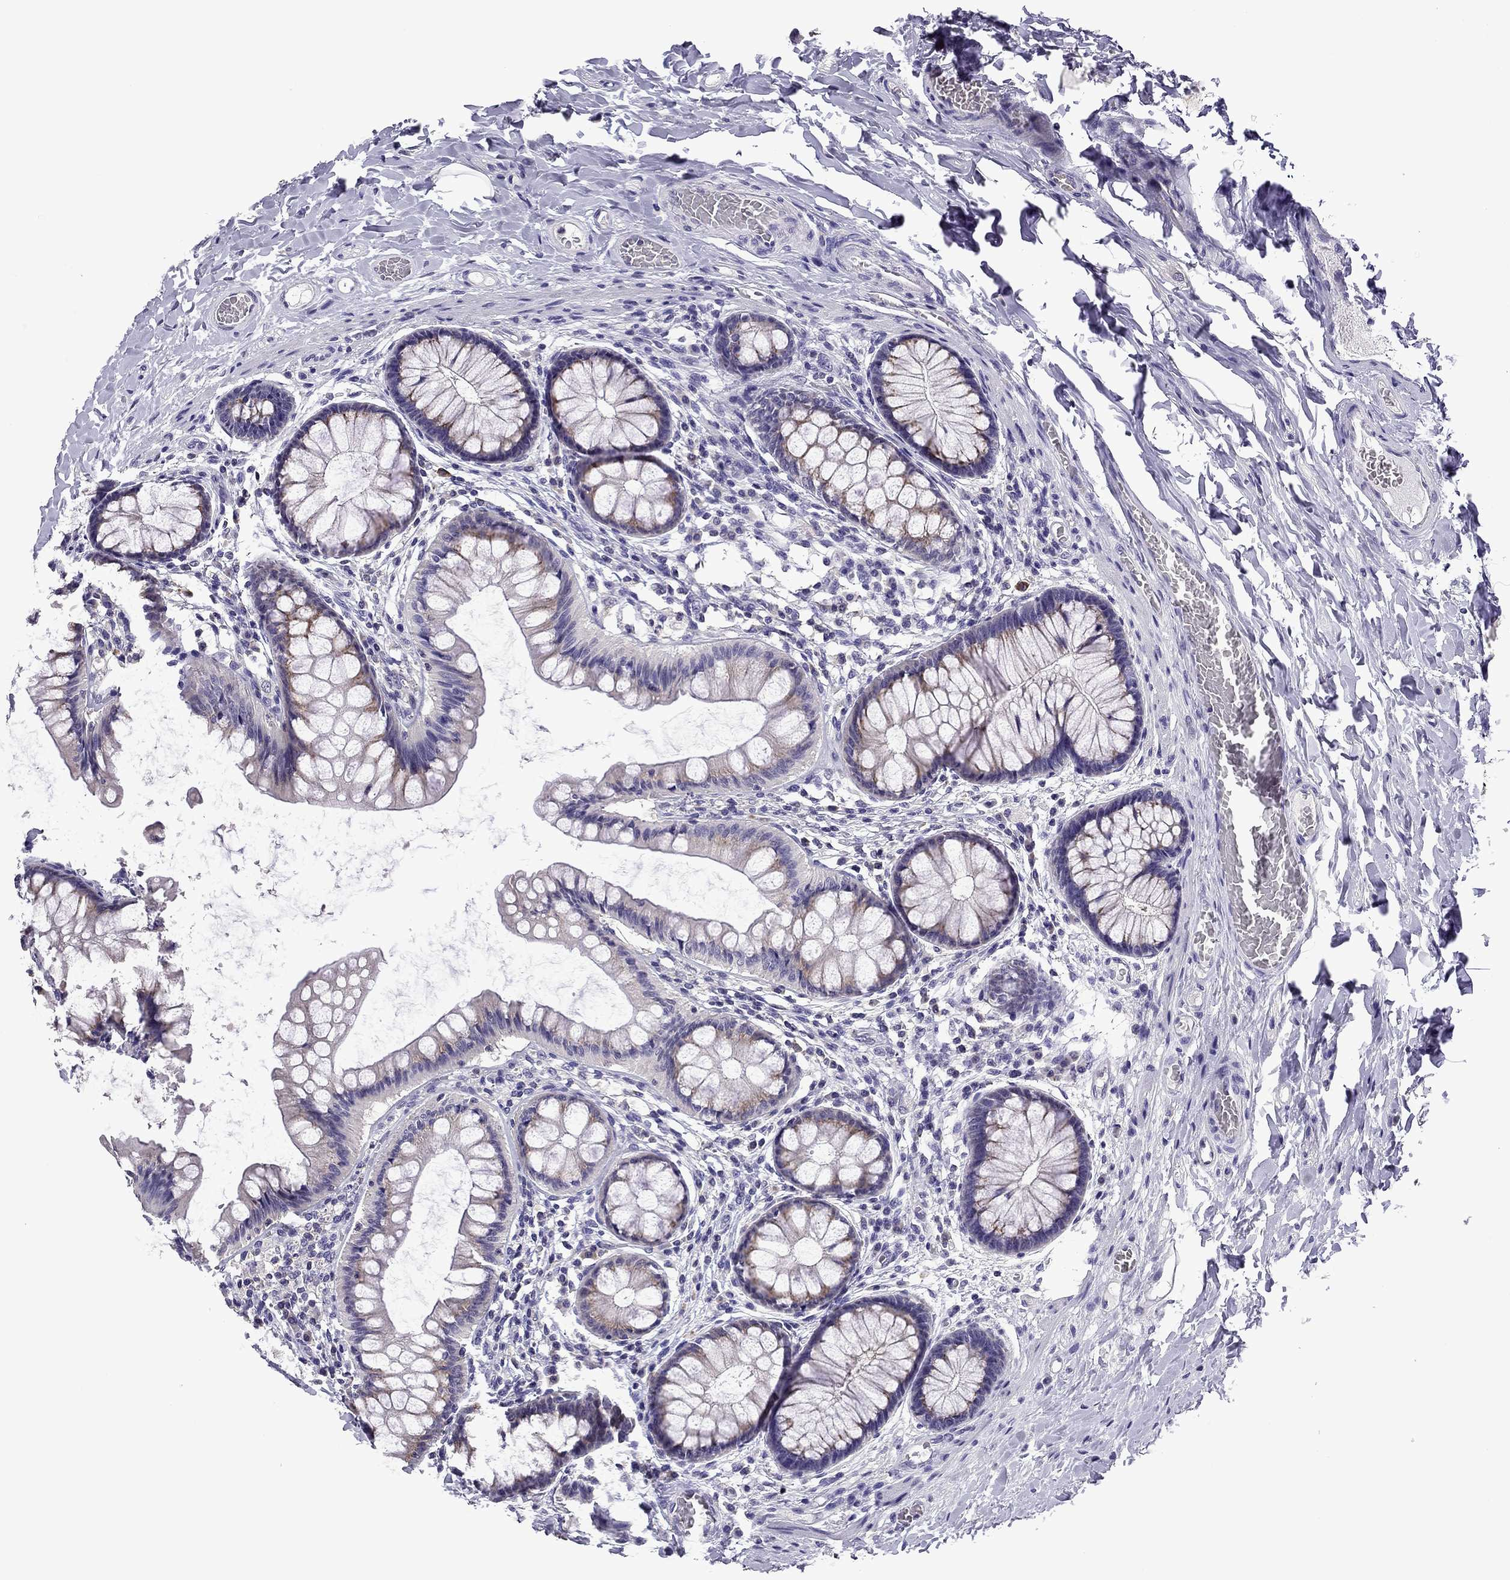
{"staining": {"intensity": "negative", "quantity": "none", "location": "none"}, "tissue": "colon", "cell_type": "Endothelial cells", "image_type": "normal", "snomed": [{"axis": "morphology", "description": "Normal tissue, NOS"}, {"axis": "topography", "description": "Colon"}], "caption": "Immunohistochemical staining of normal colon exhibits no significant staining in endothelial cells.", "gene": "TTN", "patient": {"sex": "female", "age": 65}}